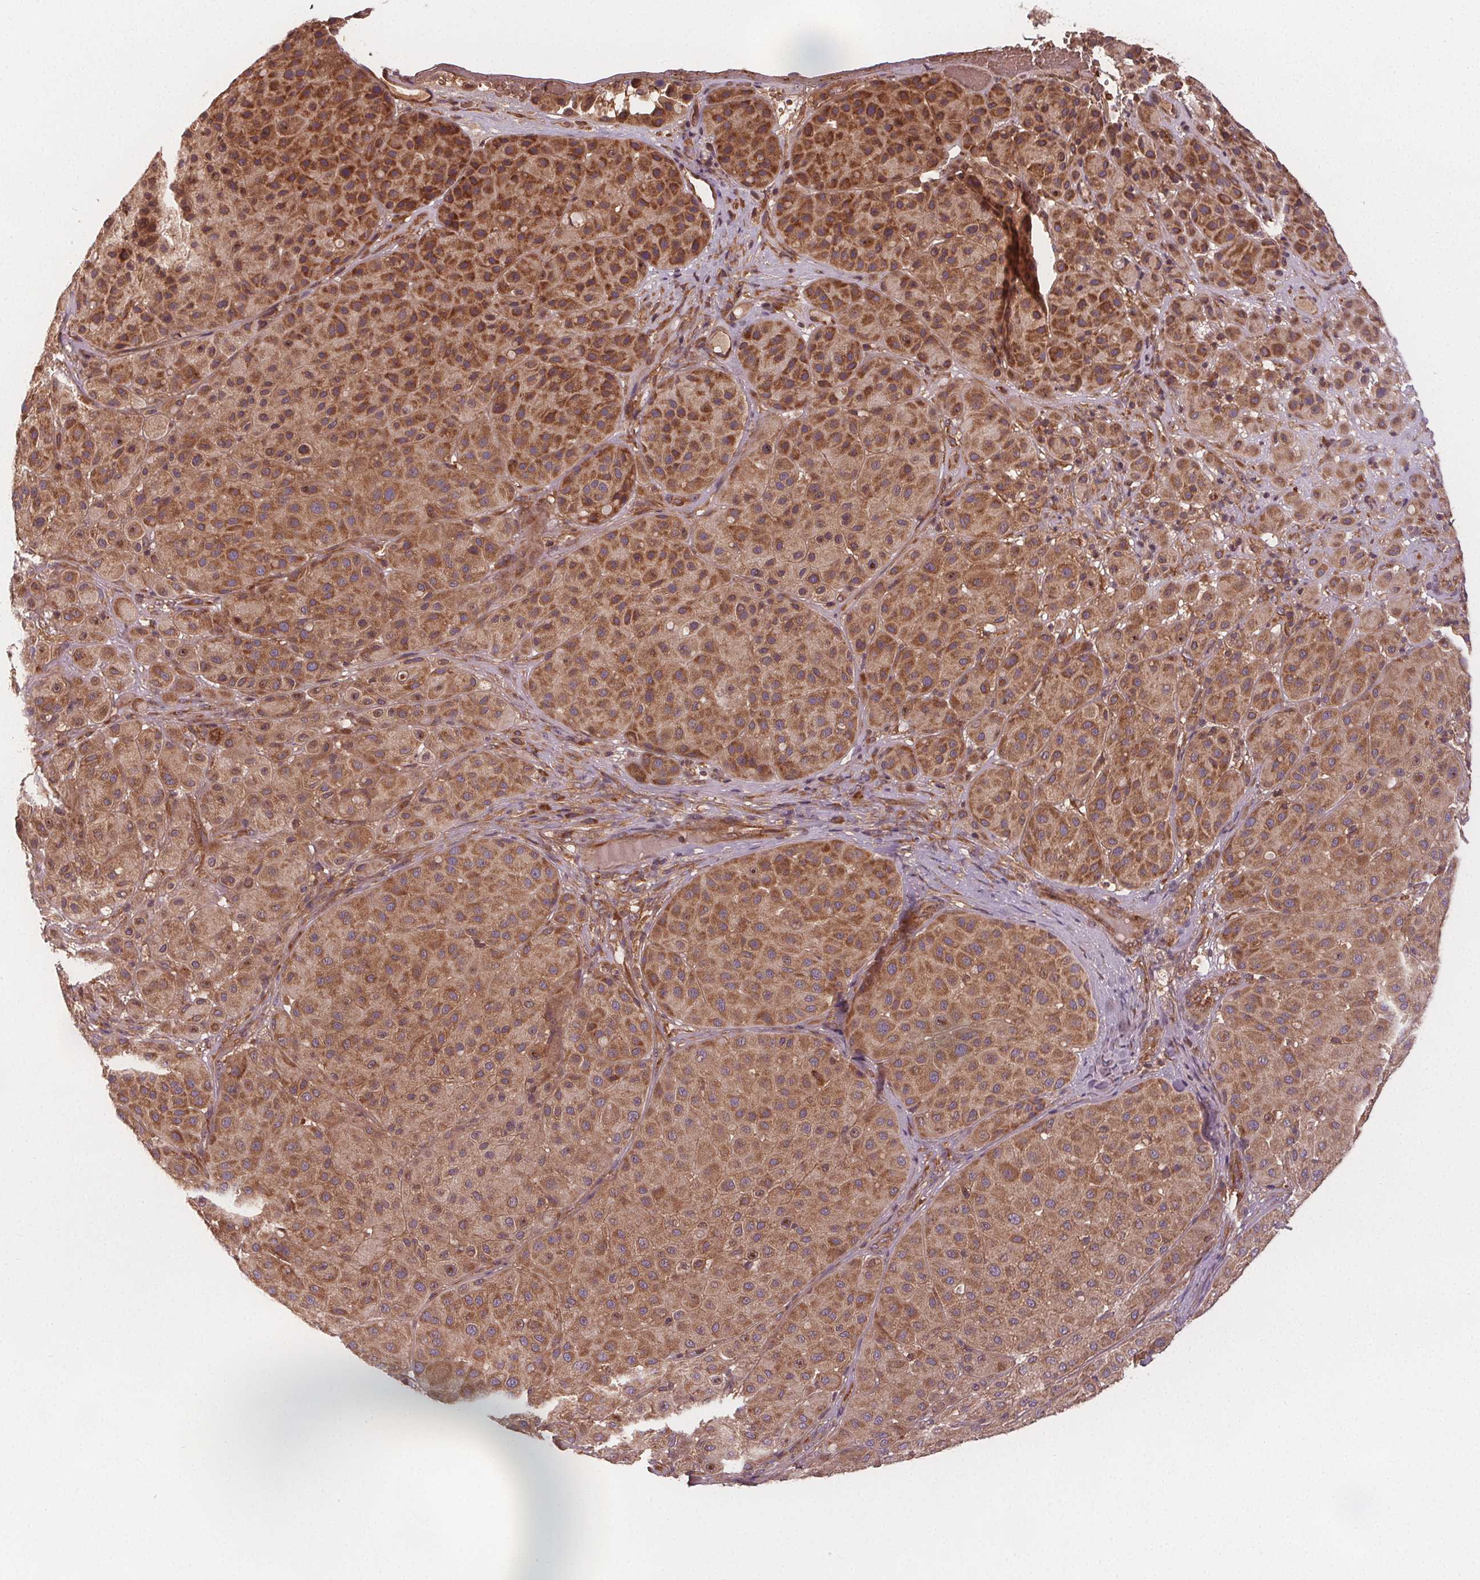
{"staining": {"intensity": "moderate", "quantity": ">75%", "location": "cytoplasmic/membranous"}, "tissue": "melanoma", "cell_type": "Tumor cells", "image_type": "cancer", "snomed": [{"axis": "morphology", "description": "Malignant melanoma, Metastatic site"}, {"axis": "topography", "description": "Smooth muscle"}], "caption": "Brown immunohistochemical staining in melanoma reveals moderate cytoplasmic/membranous staining in approximately >75% of tumor cells. The staining was performed using DAB, with brown indicating positive protein expression. Nuclei are stained blue with hematoxylin.", "gene": "EIF3D", "patient": {"sex": "male", "age": 41}}